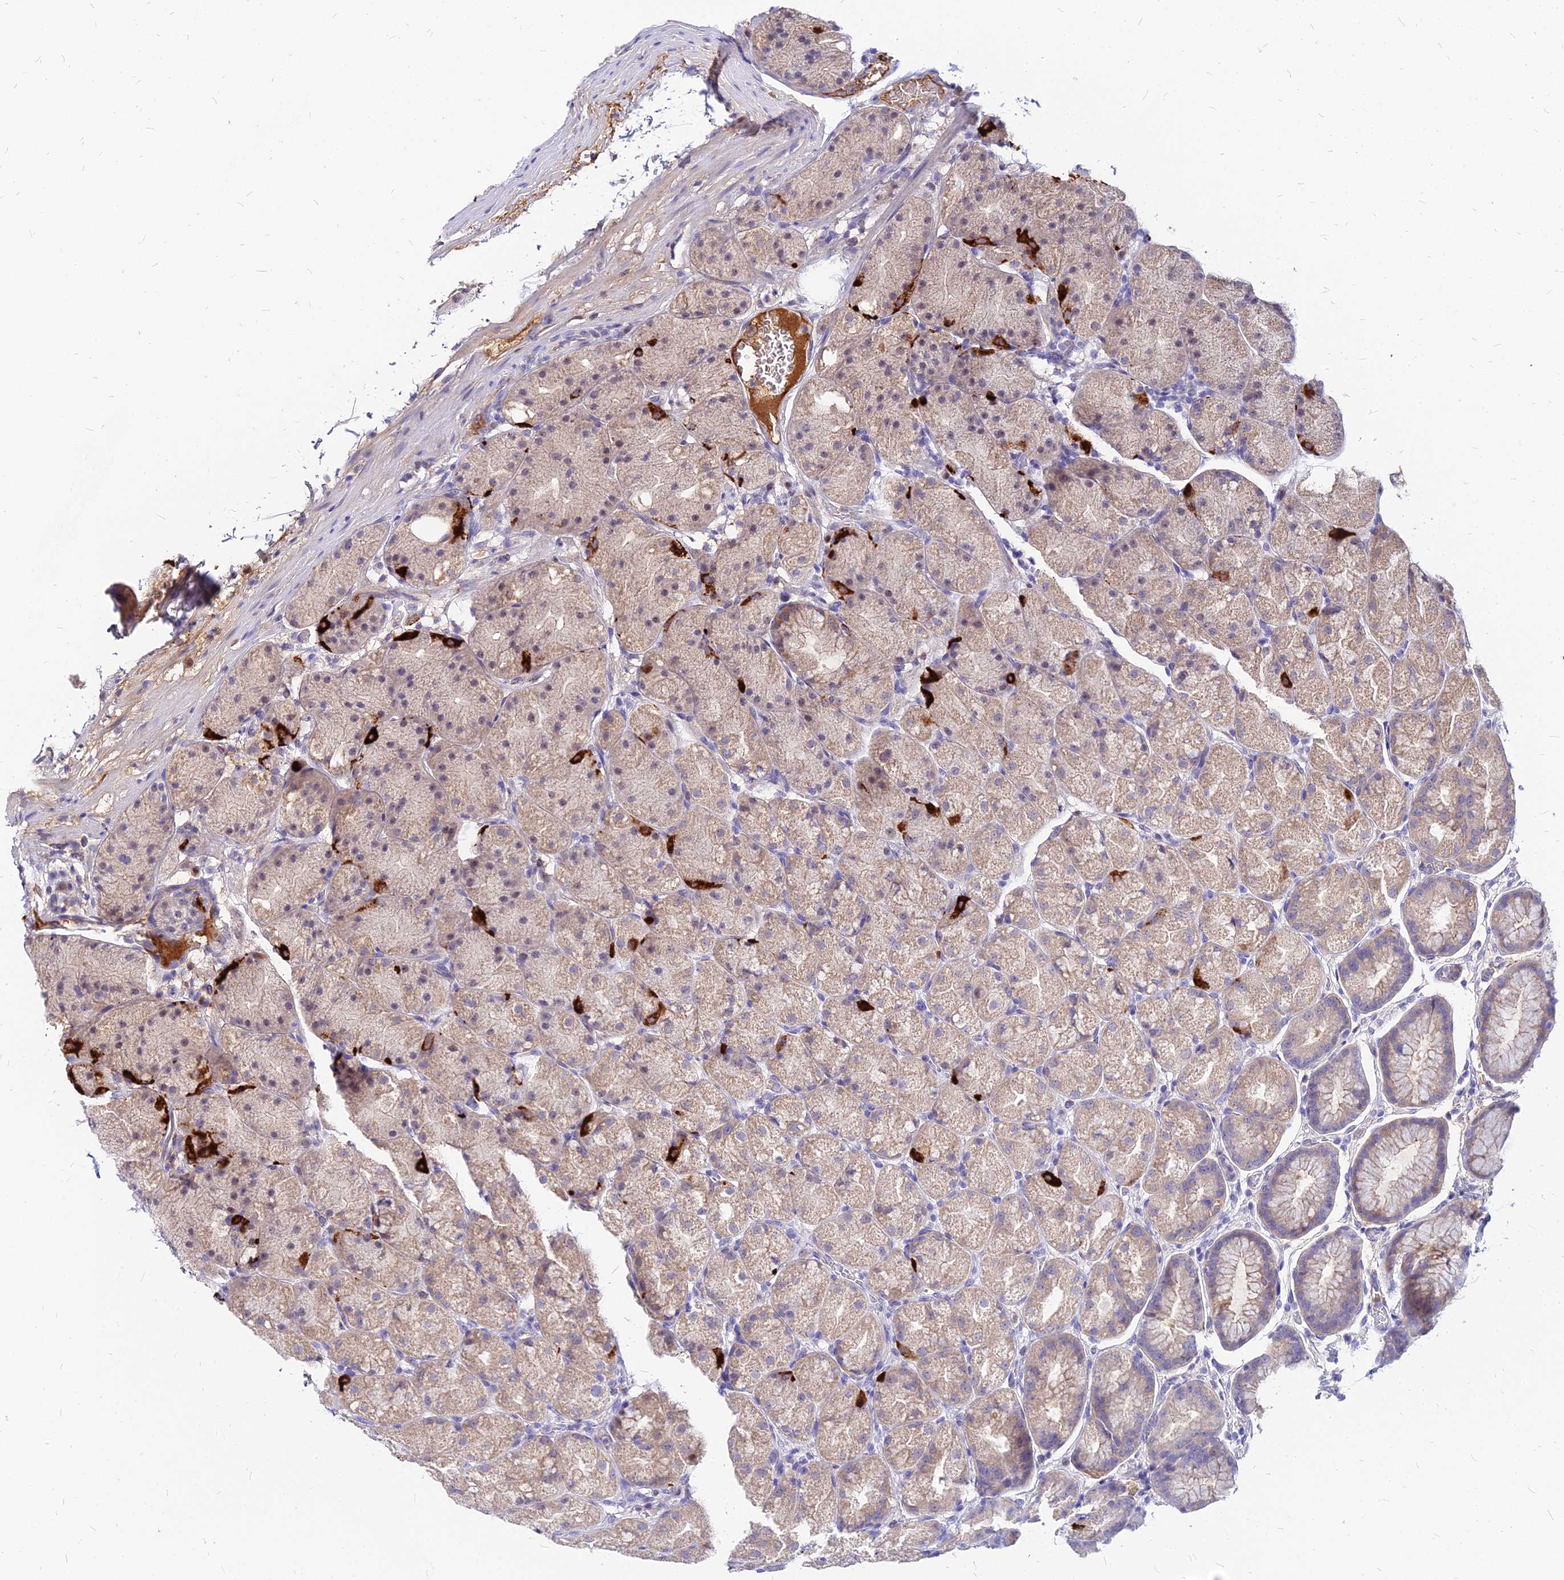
{"staining": {"intensity": "strong", "quantity": "<25%", "location": "cytoplasmic/membranous"}, "tissue": "stomach", "cell_type": "Glandular cells", "image_type": "normal", "snomed": [{"axis": "morphology", "description": "Normal tissue, NOS"}, {"axis": "topography", "description": "Stomach, upper"}, {"axis": "topography", "description": "Stomach"}], "caption": "An IHC histopathology image of benign tissue is shown. Protein staining in brown highlights strong cytoplasmic/membranous positivity in stomach within glandular cells.", "gene": "ACSM6", "patient": {"sex": "male", "age": 48}}